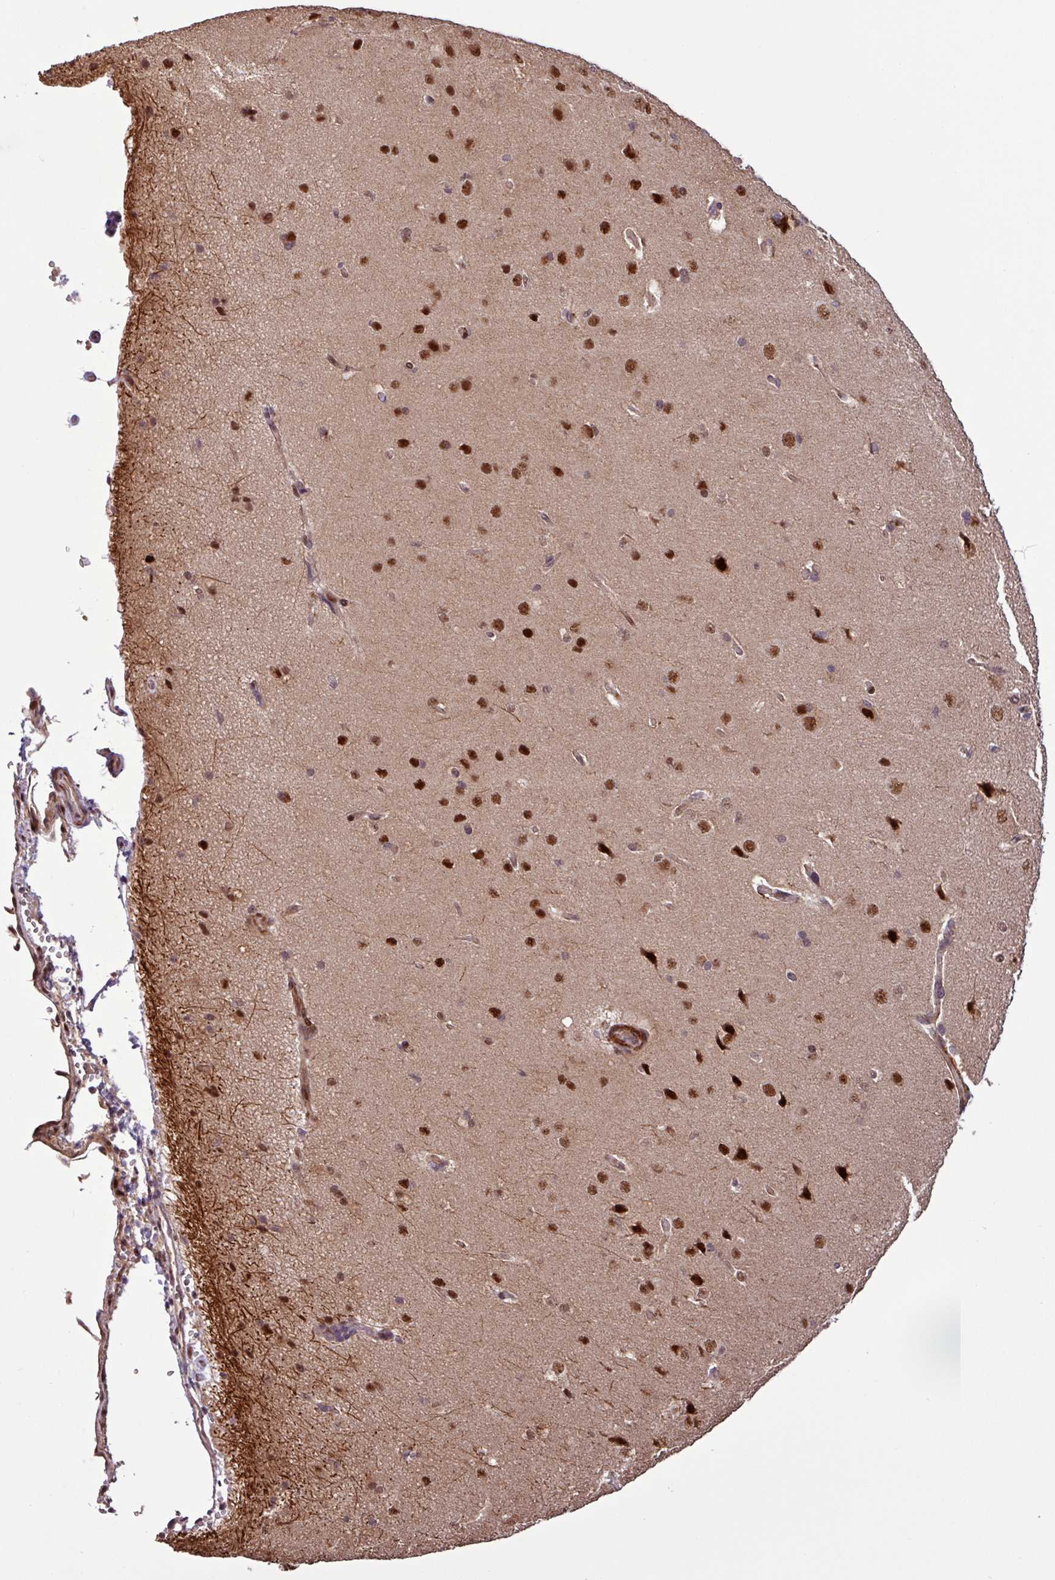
{"staining": {"intensity": "moderate", "quantity": "25%-75%", "location": "nuclear"}, "tissue": "cerebral cortex", "cell_type": "Endothelial cells", "image_type": "normal", "snomed": [{"axis": "morphology", "description": "Normal tissue, NOS"}, {"axis": "topography", "description": "Cerebral cortex"}], "caption": "Cerebral cortex was stained to show a protein in brown. There is medium levels of moderate nuclear expression in approximately 25%-75% of endothelial cells. The staining was performed using DAB (3,3'-diaminobenzidine) to visualize the protein expression in brown, while the nuclei were stained in blue with hematoxylin (Magnification: 20x).", "gene": "SLC22A24", "patient": {"sex": "male", "age": 62}}